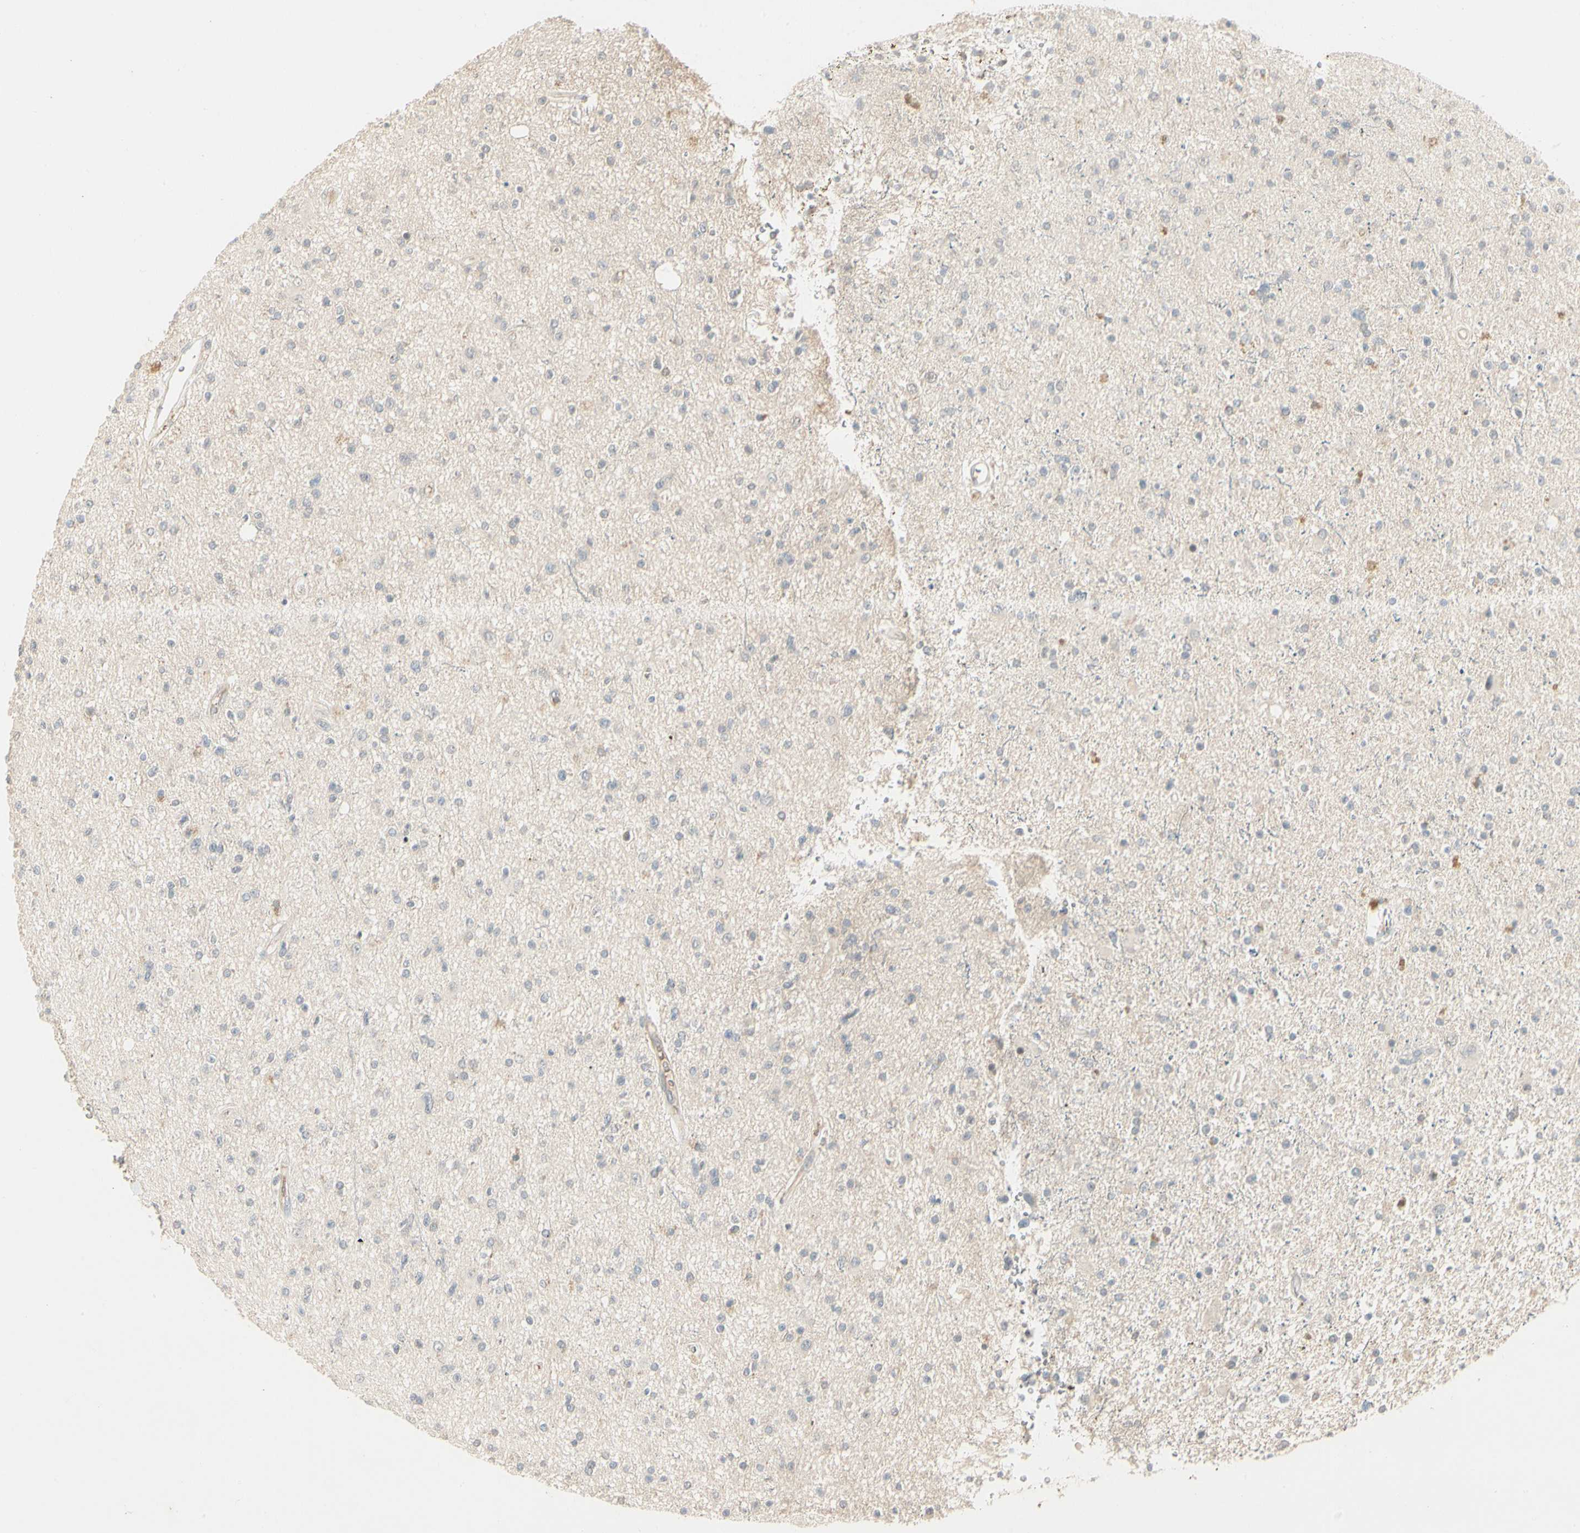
{"staining": {"intensity": "negative", "quantity": "none", "location": "none"}, "tissue": "glioma", "cell_type": "Tumor cells", "image_type": "cancer", "snomed": [{"axis": "morphology", "description": "Glioma, malignant, High grade"}, {"axis": "topography", "description": "Brain"}], "caption": "Immunohistochemical staining of human glioma reveals no significant staining in tumor cells.", "gene": "SKIL", "patient": {"sex": "male", "age": 33}}